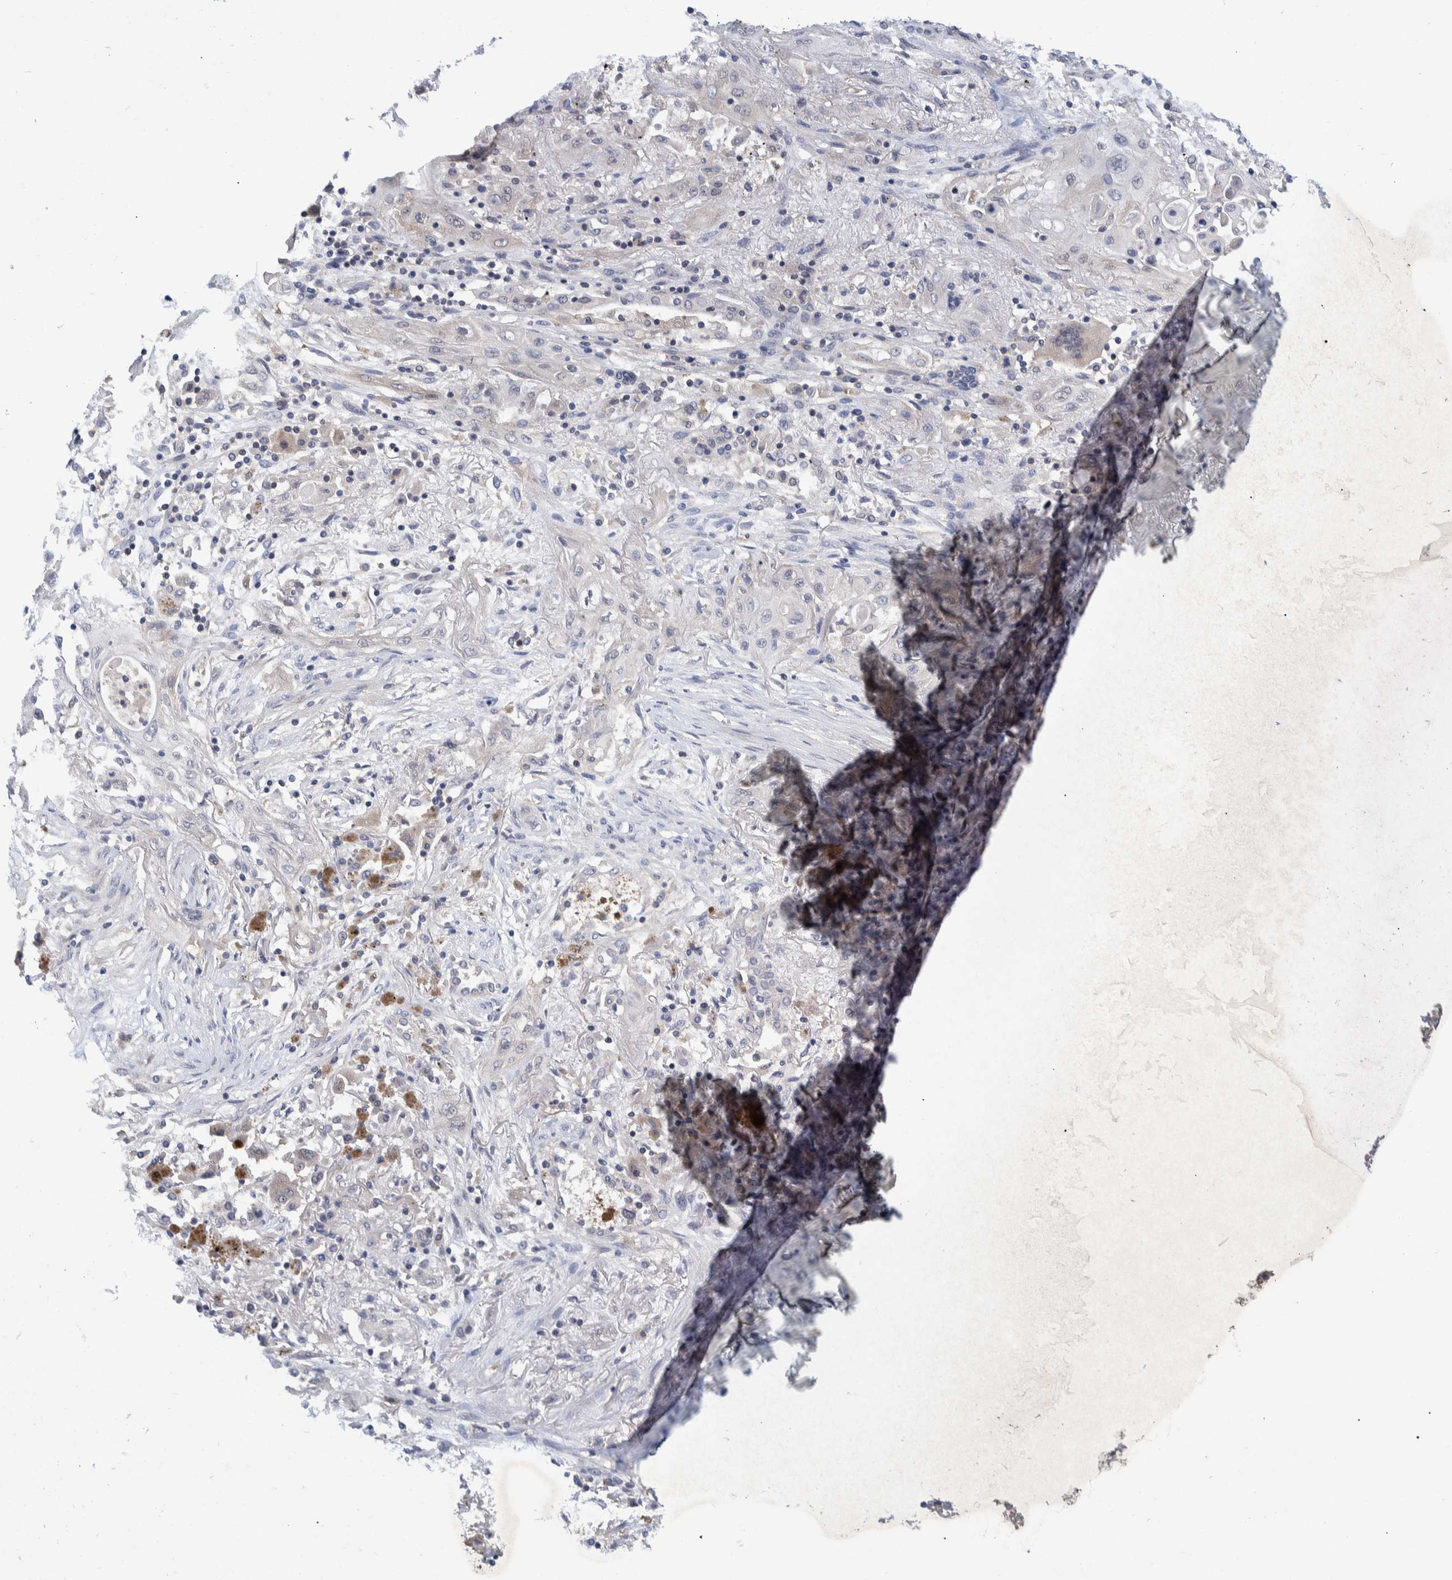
{"staining": {"intensity": "negative", "quantity": "none", "location": "none"}, "tissue": "lung cancer", "cell_type": "Tumor cells", "image_type": "cancer", "snomed": [{"axis": "morphology", "description": "Squamous cell carcinoma, NOS"}, {"axis": "topography", "description": "Lung"}], "caption": "There is no significant positivity in tumor cells of lung squamous cell carcinoma. (Brightfield microscopy of DAB immunohistochemistry at high magnification).", "gene": "PCYT2", "patient": {"sex": "female", "age": 47}}